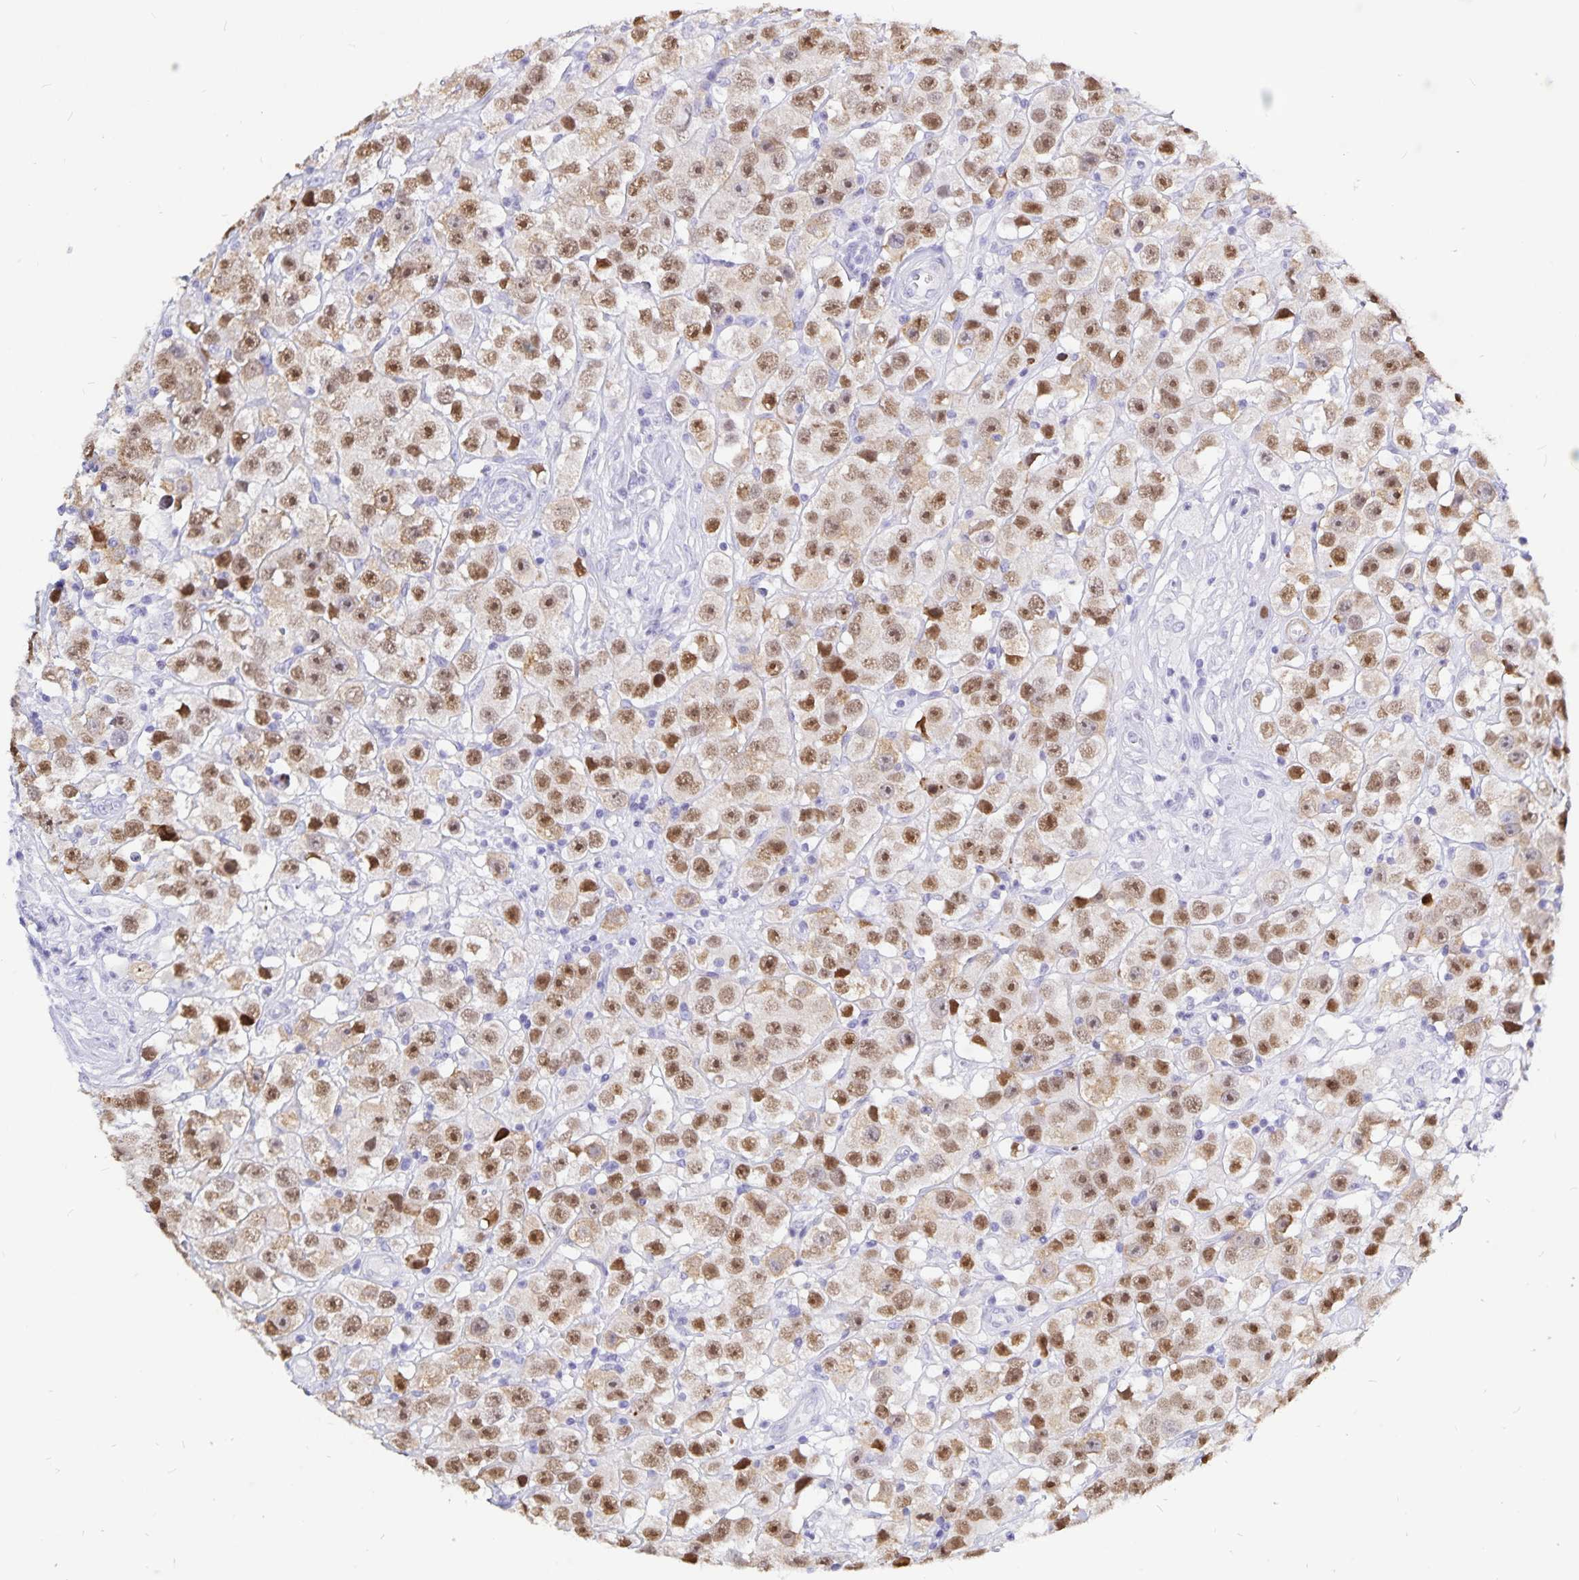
{"staining": {"intensity": "moderate", "quantity": ">75%", "location": "nuclear"}, "tissue": "testis cancer", "cell_type": "Tumor cells", "image_type": "cancer", "snomed": [{"axis": "morphology", "description": "Seminoma, NOS"}, {"axis": "topography", "description": "Testis"}], "caption": "Protein staining reveals moderate nuclear positivity in approximately >75% of tumor cells in testis cancer. (brown staining indicates protein expression, while blue staining denotes nuclei).", "gene": "HMGB3", "patient": {"sex": "male", "age": 45}}